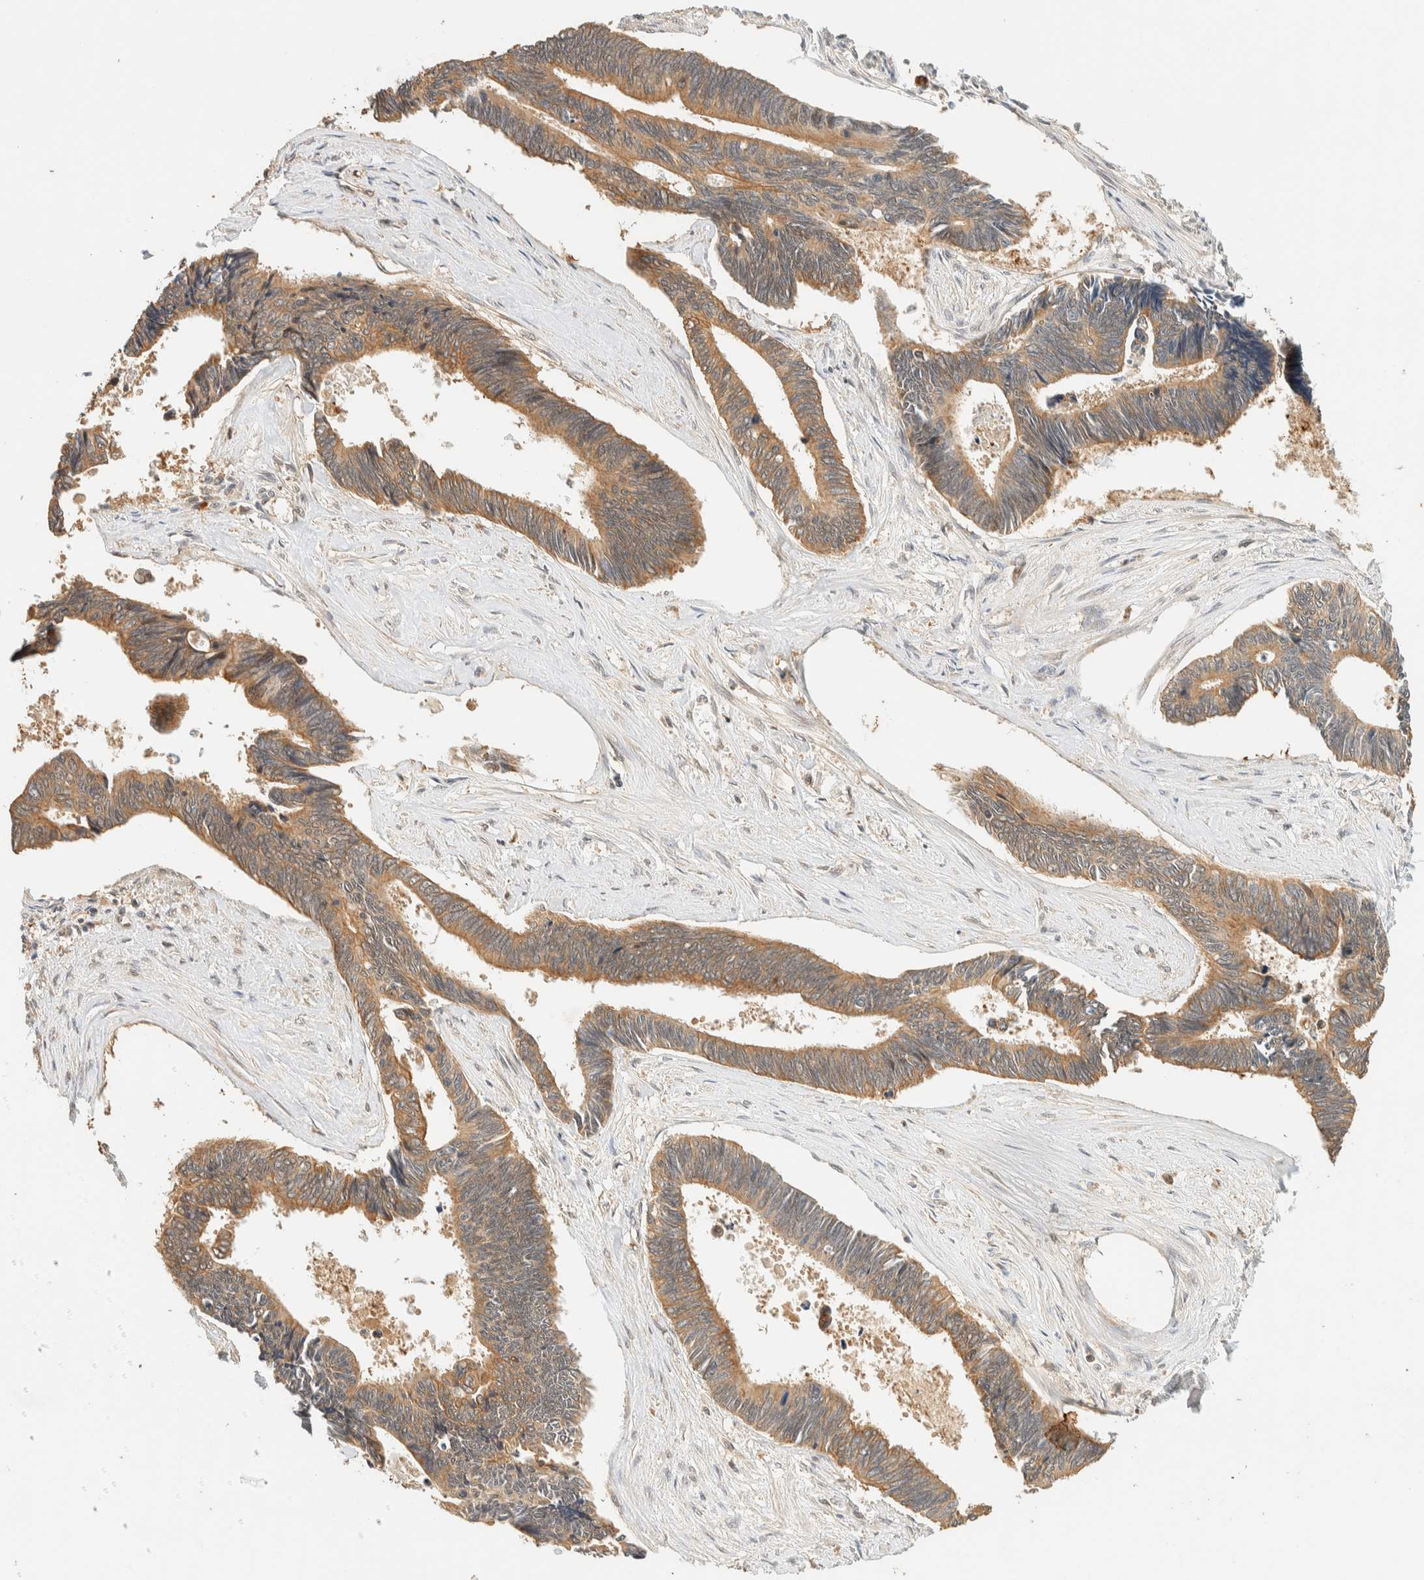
{"staining": {"intensity": "moderate", "quantity": ">75%", "location": "cytoplasmic/membranous"}, "tissue": "pancreatic cancer", "cell_type": "Tumor cells", "image_type": "cancer", "snomed": [{"axis": "morphology", "description": "Adenocarcinoma, NOS"}, {"axis": "topography", "description": "Pancreas"}], "caption": "The micrograph demonstrates immunohistochemical staining of adenocarcinoma (pancreatic). There is moderate cytoplasmic/membranous positivity is identified in approximately >75% of tumor cells. (Stains: DAB in brown, nuclei in blue, Microscopy: brightfield microscopy at high magnification).", "gene": "ZBTB34", "patient": {"sex": "female", "age": 70}}